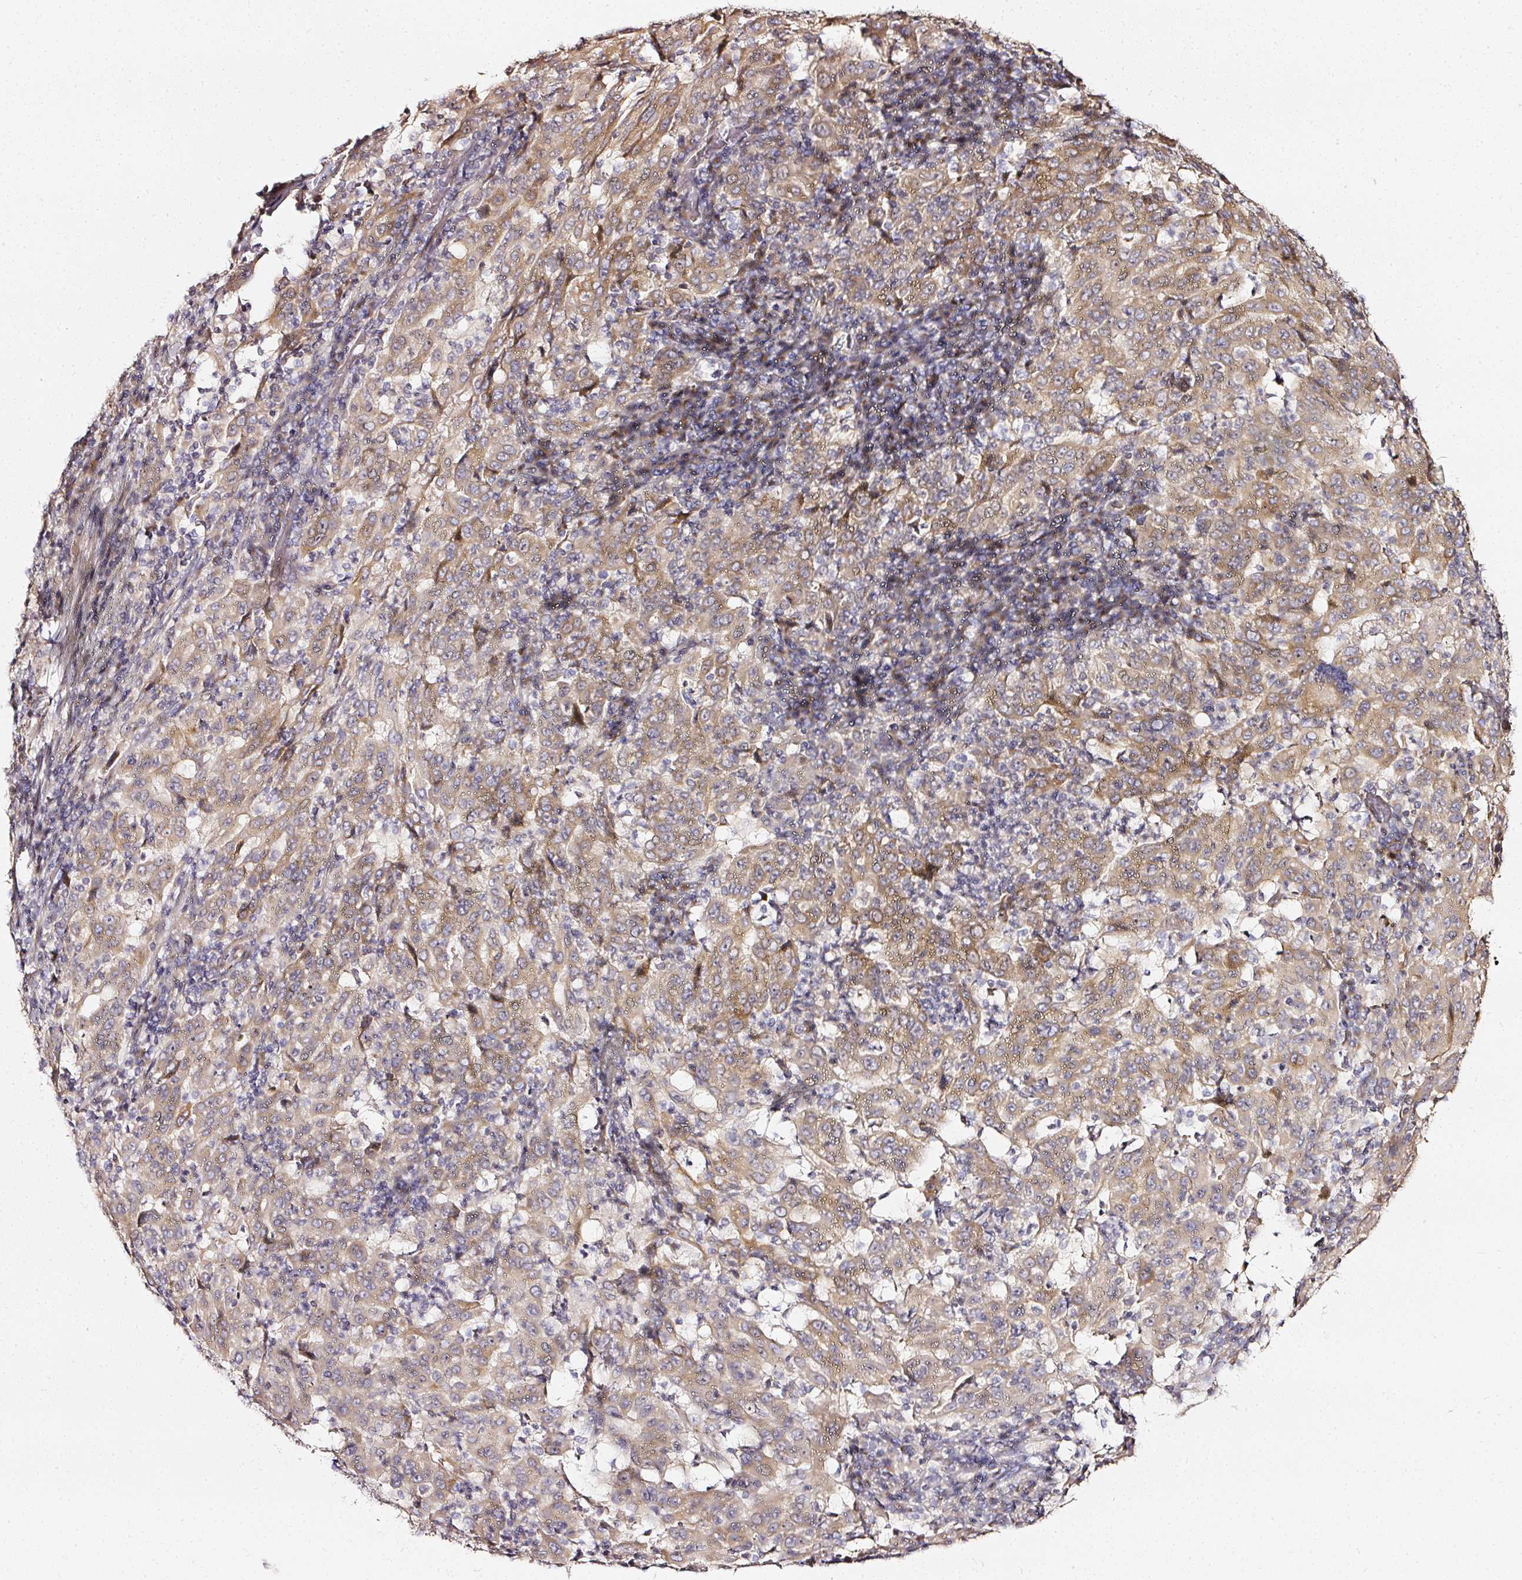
{"staining": {"intensity": "moderate", "quantity": ">75%", "location": "cytoplasmic/membranous"}, "tissue": "pancreatic cancer", "cell_type": "Tumor cells", "image_type": "cancer", "snomed": [{"axis": "morphology", "description": "Adenocarcinoma, NOS"}, {"axis": "topography", "description": "Pancreas"}], "caption": "Immunohistochemical staining of pancreatic cancer (adenocarcinoma) shows medium levels of moderate cytoplasmic/membranous protein expression in approximately >75% of tumor cells. Ihc stains the protein in brown and the nuclei are stained blue.", "gene": "NTRK1", "patient": {"sex": "male", "age": 63}}